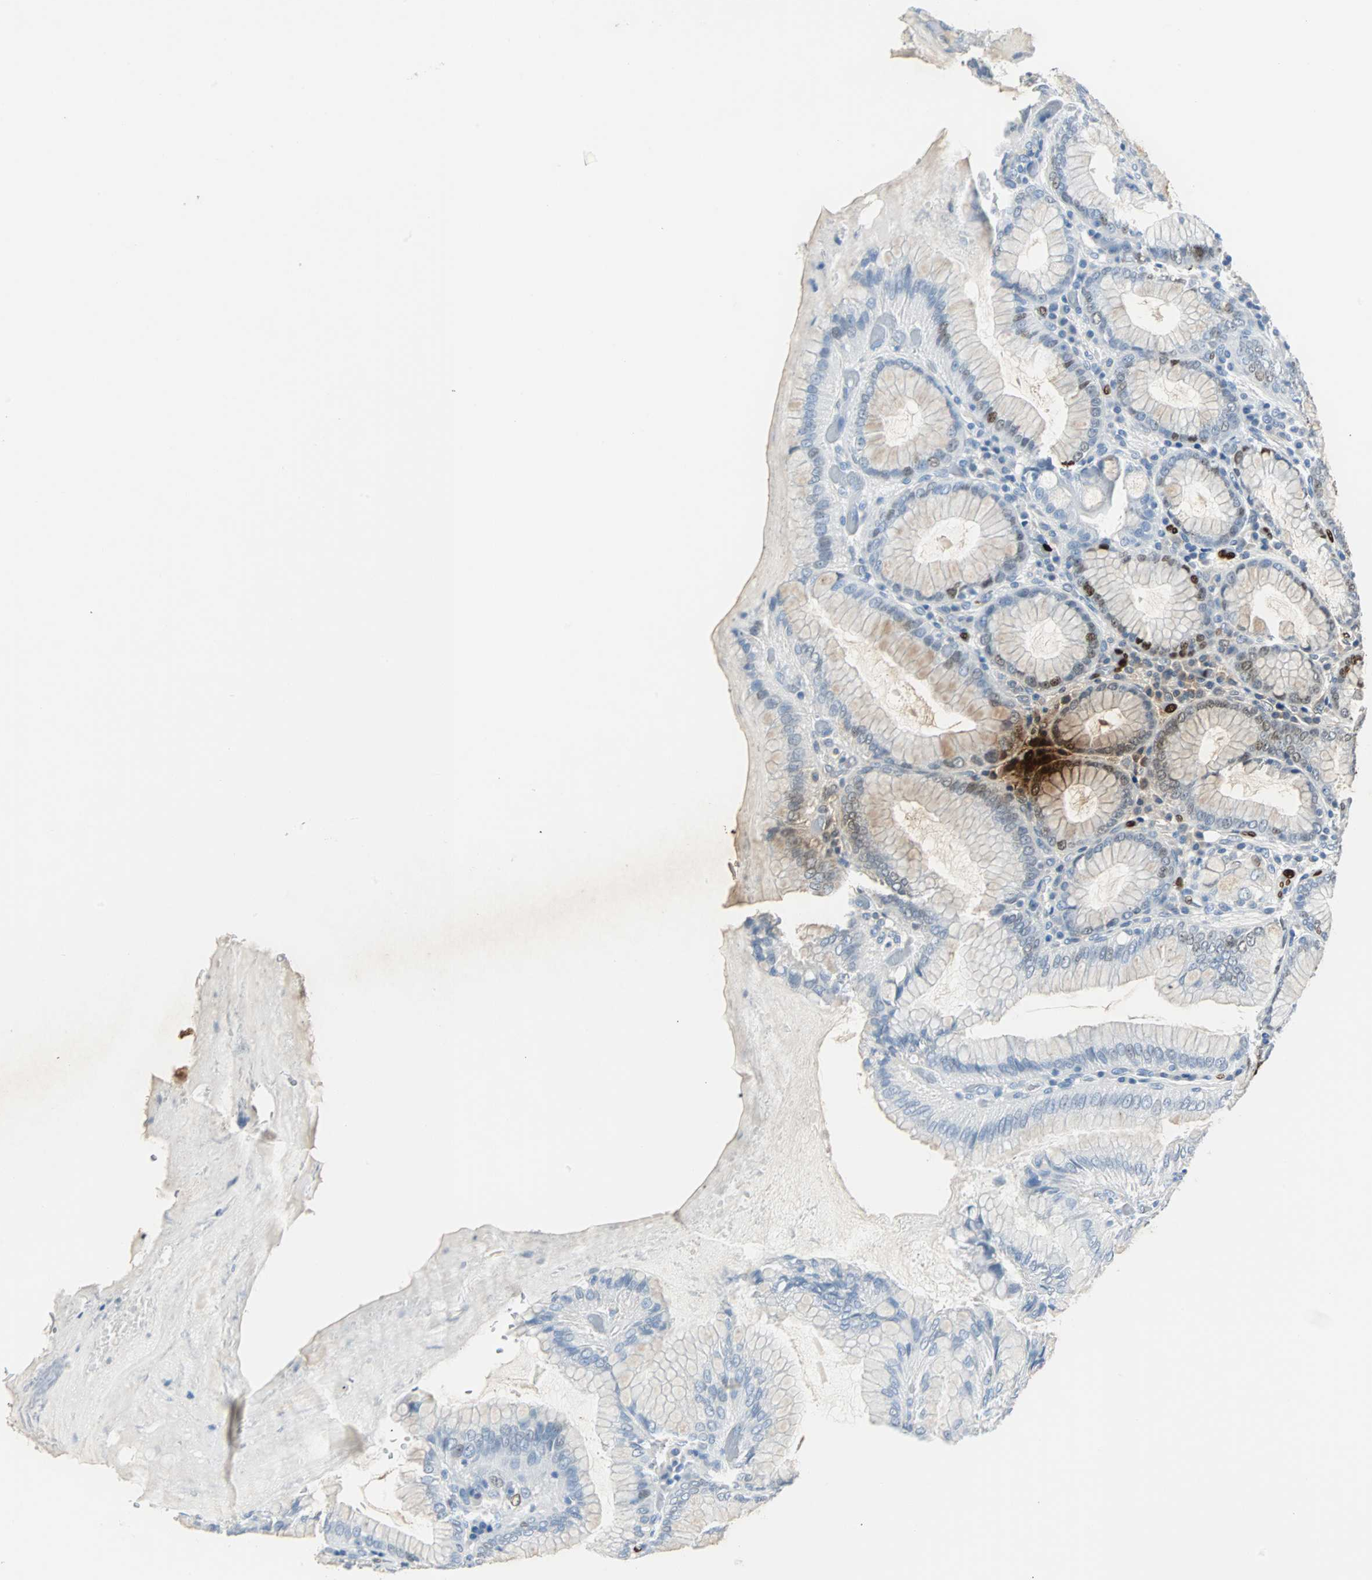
{"staining": {"intensity": "strong", "quantity": "25%-75%", "location": "nuclear"}, "tissue": "stomach", "cell_type": "Glandular cells", "image_type": "normal", "snomed": [{"axis": "morphology", "description": "Normal tissue, NOS"}, {"axis": "topography", "description": "Stomach, lower"}], "caption": "This image displays immunohistochemistry (IHC) staining of unremarkable human stomach, with high strong nuclear positivity in approximately 25%-75% of glandular cells.", "gene": "IL33", "patient": {"sex": "female", "age": 76}}